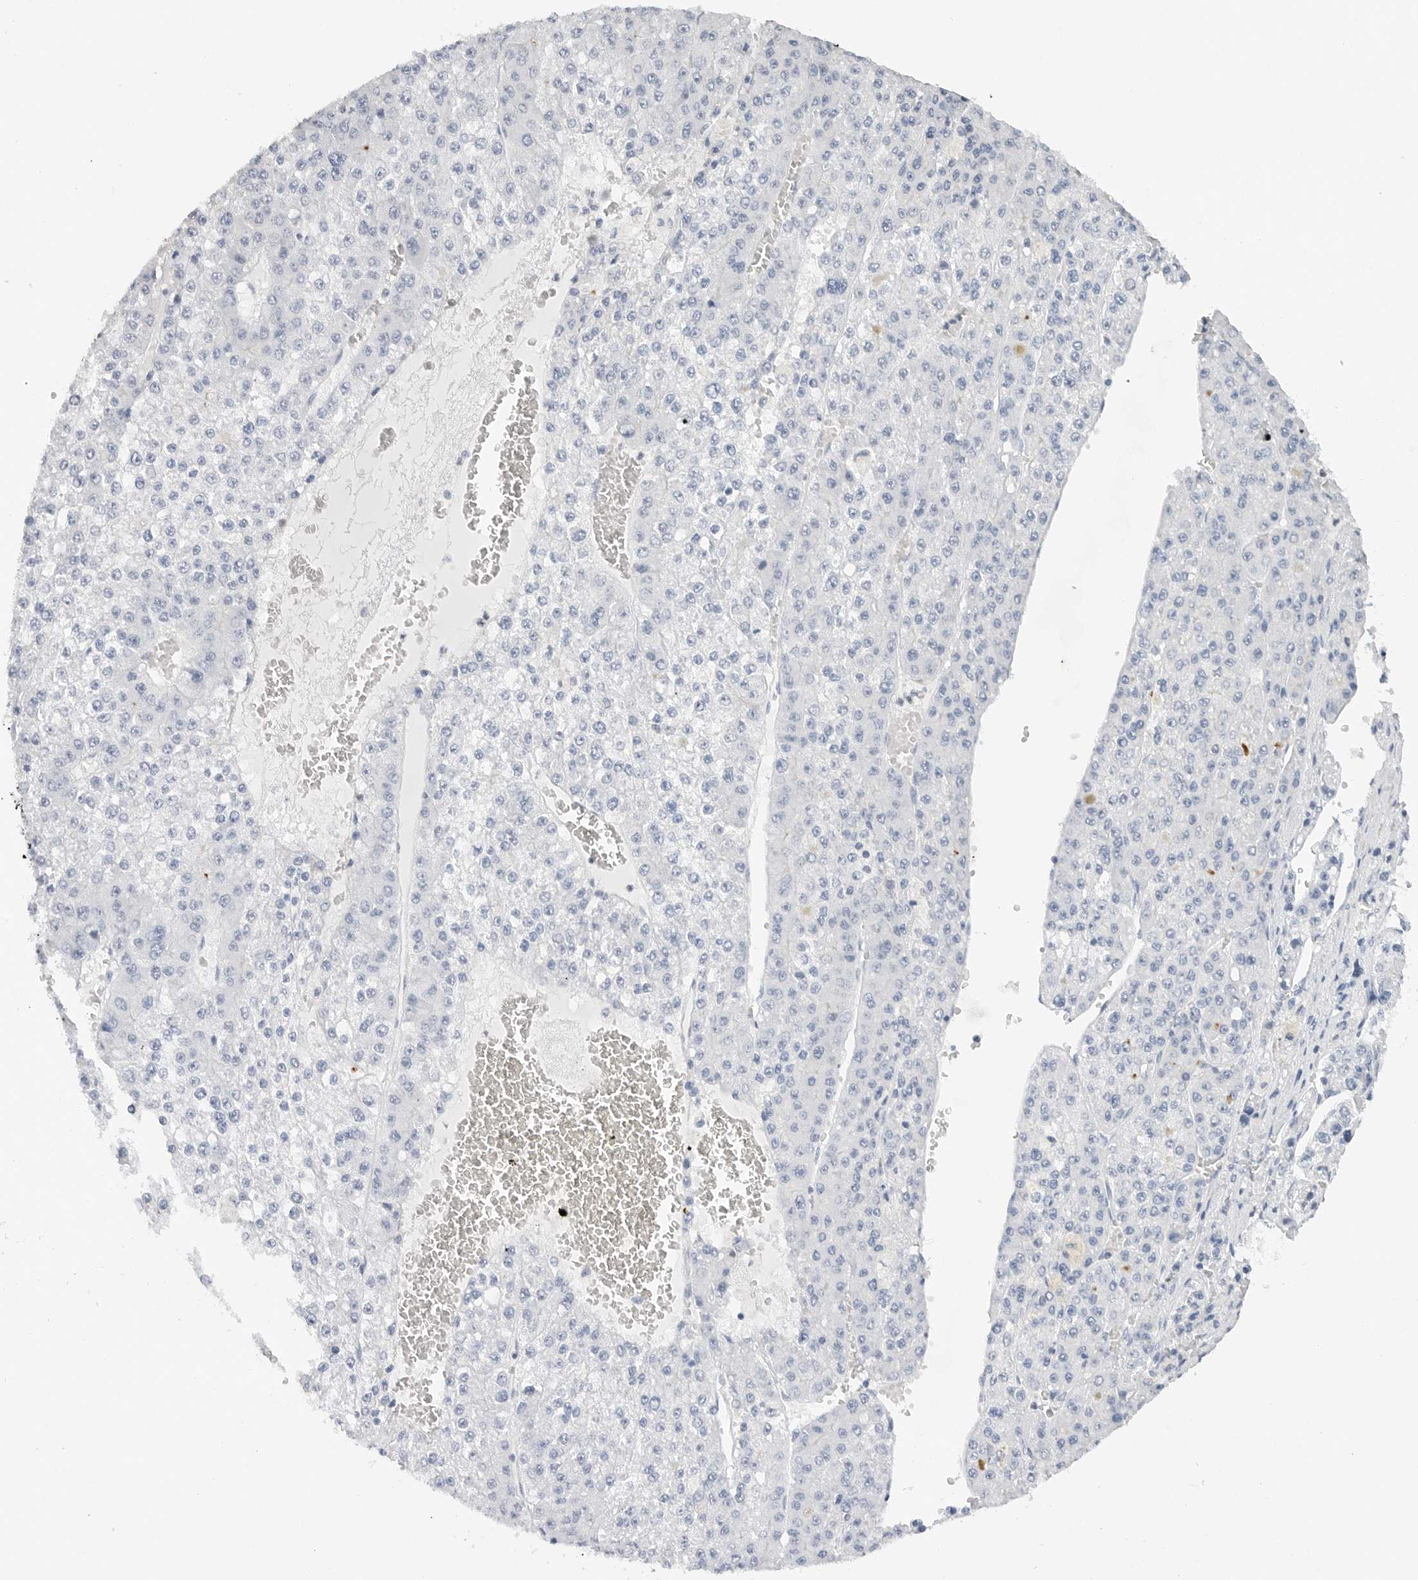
{"staining": {"intensity": "negative", "quantity": "none", "location": "none"}, "tissue": "liver cancer", "cell_type": "Tumor cells", "image_type": "cancer", "snomed": [{"axis": "morphology", "description": "Carcinoma, Hepatocellular, NOS"}, {"axis": "topography", "description": "Liver"}], "caption": "A histopathology image of hepatocellular carcinoma (liver) stained for a protein reveals no brown staining in tumor cells.", "gene": "MAP2K5", "patient": {"sex": "female", "age": 73}}